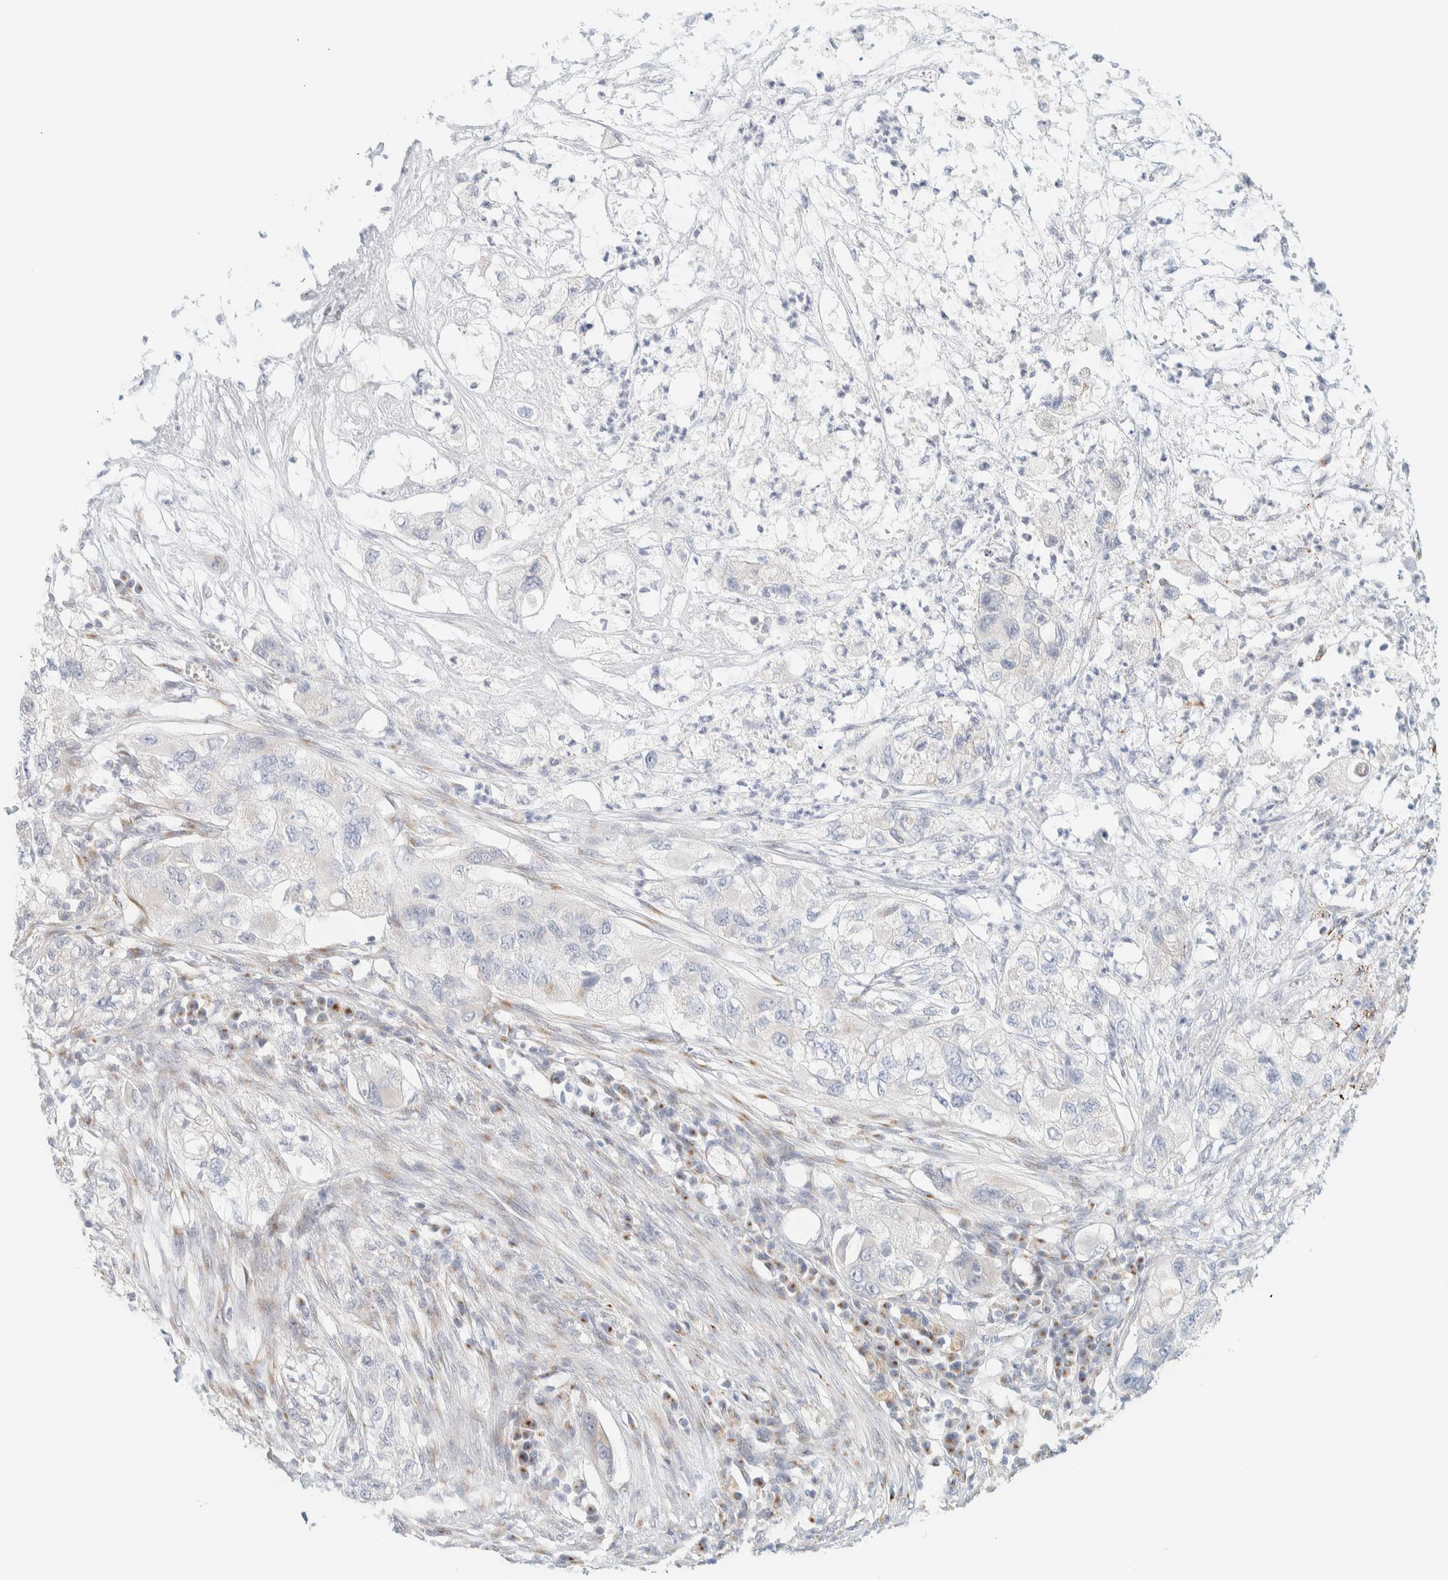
{"staining": {"intensity": "negative", "quantity": "none", "location": "none"}, "tissue": "pancreatic cancer", "cell_type": "Tumor cells", "image_type": "cancer", "snomed": [{"axis": "morphology", "description": "Adenocarcinoma, NOS"}, {"axis": "topography", "description": "Pancreas"}], "caption": "Immunohistochemistry histopathology image of neoplastic tissue: human pancreatic cancer stained with DAB (3,3'-diaminobenzidine) reveals no significant protein expression in tumor cells.", "gene": "SPNS3", "patient": {"sex": "female", "age": 78}}